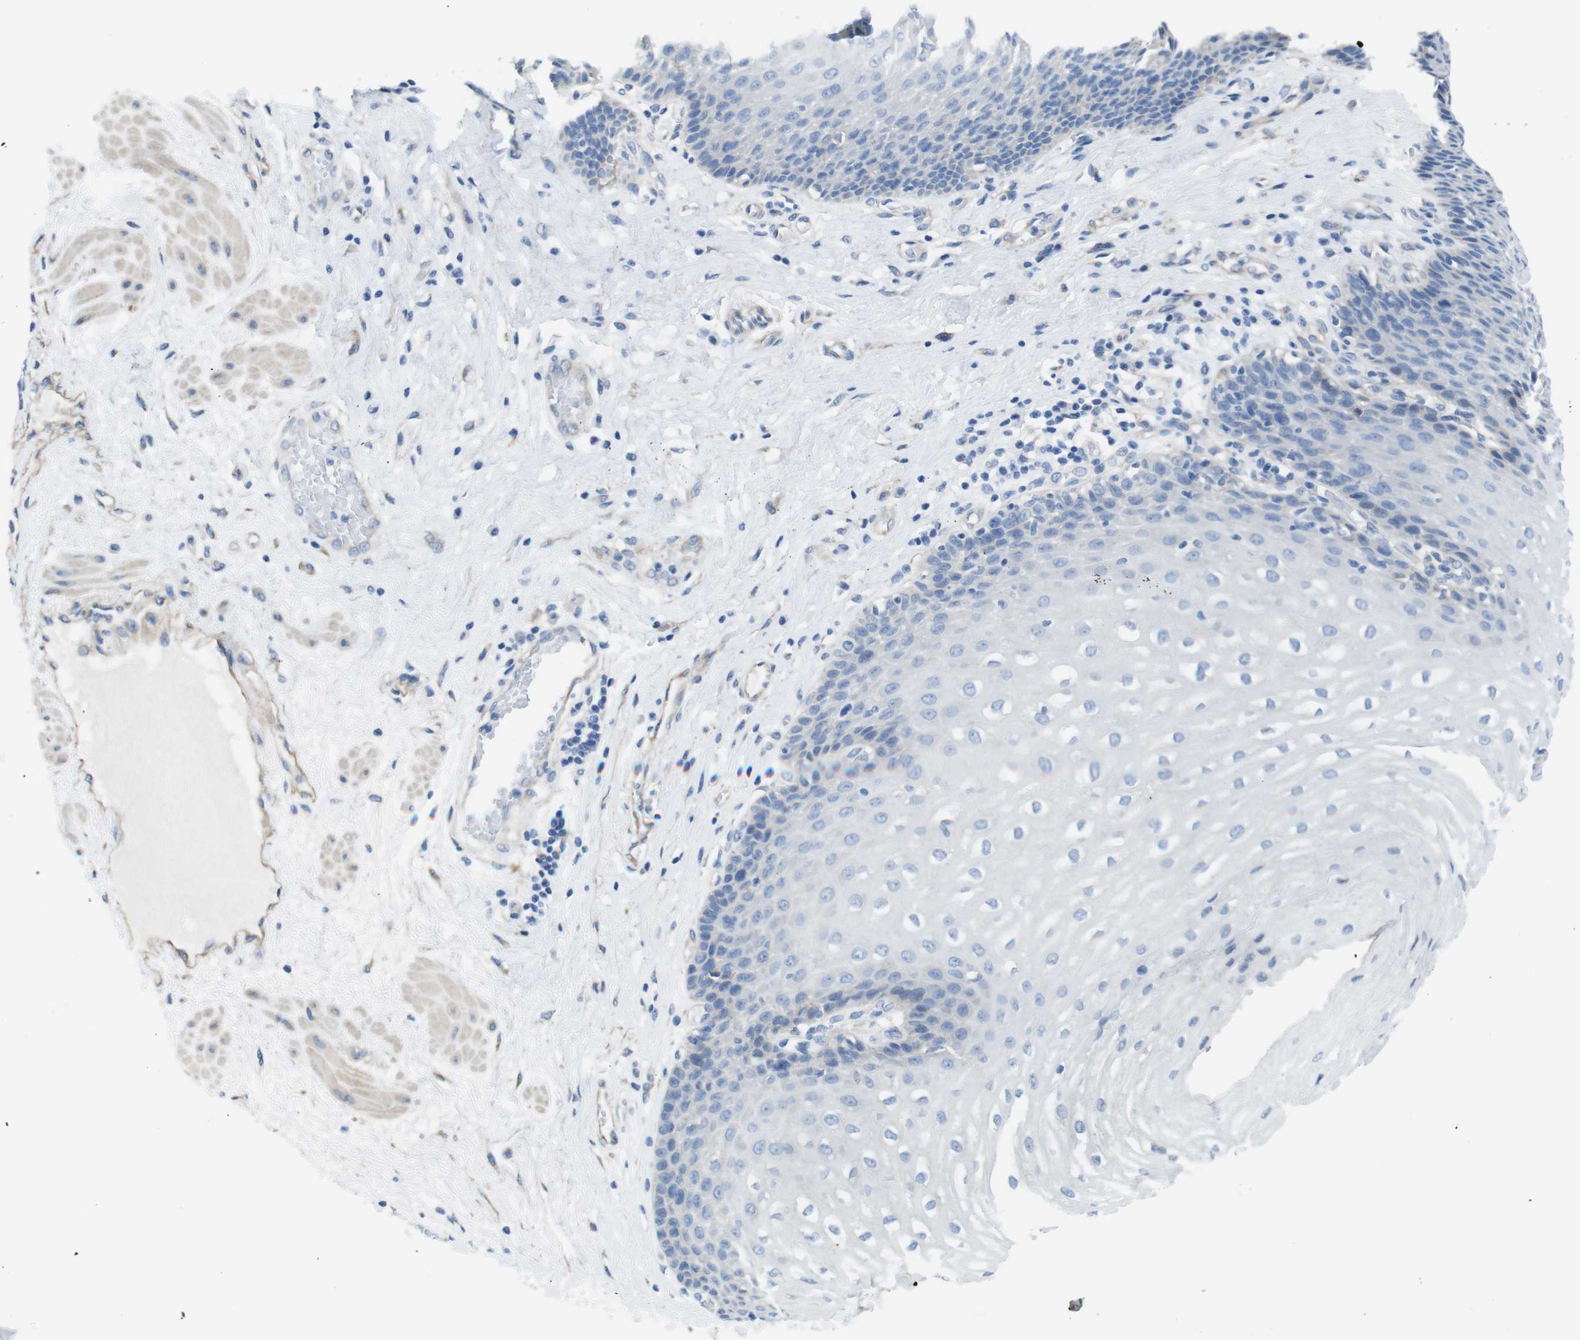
{"staining": {"intensity": "negative", "quantity": "none", "location": "none"}, "tissue": "esophagus", "cell_type": "Squamous epithelial cells", "image_type": "normal", "snomed": [{"axis": "morphology", "description": "Normal tissue, NOS"}, {"axis": "topography", "description": "Esophagus"}], "caption": "Immunohistochemical staining of unremarkable human esophagus exhibits no significant expression in squamous epithelial cells. (Immunohistochemistry, brightfield microscopy, high magnification).", "gene": "CDH8", "patient": {"sex": "male", "age": 48}}